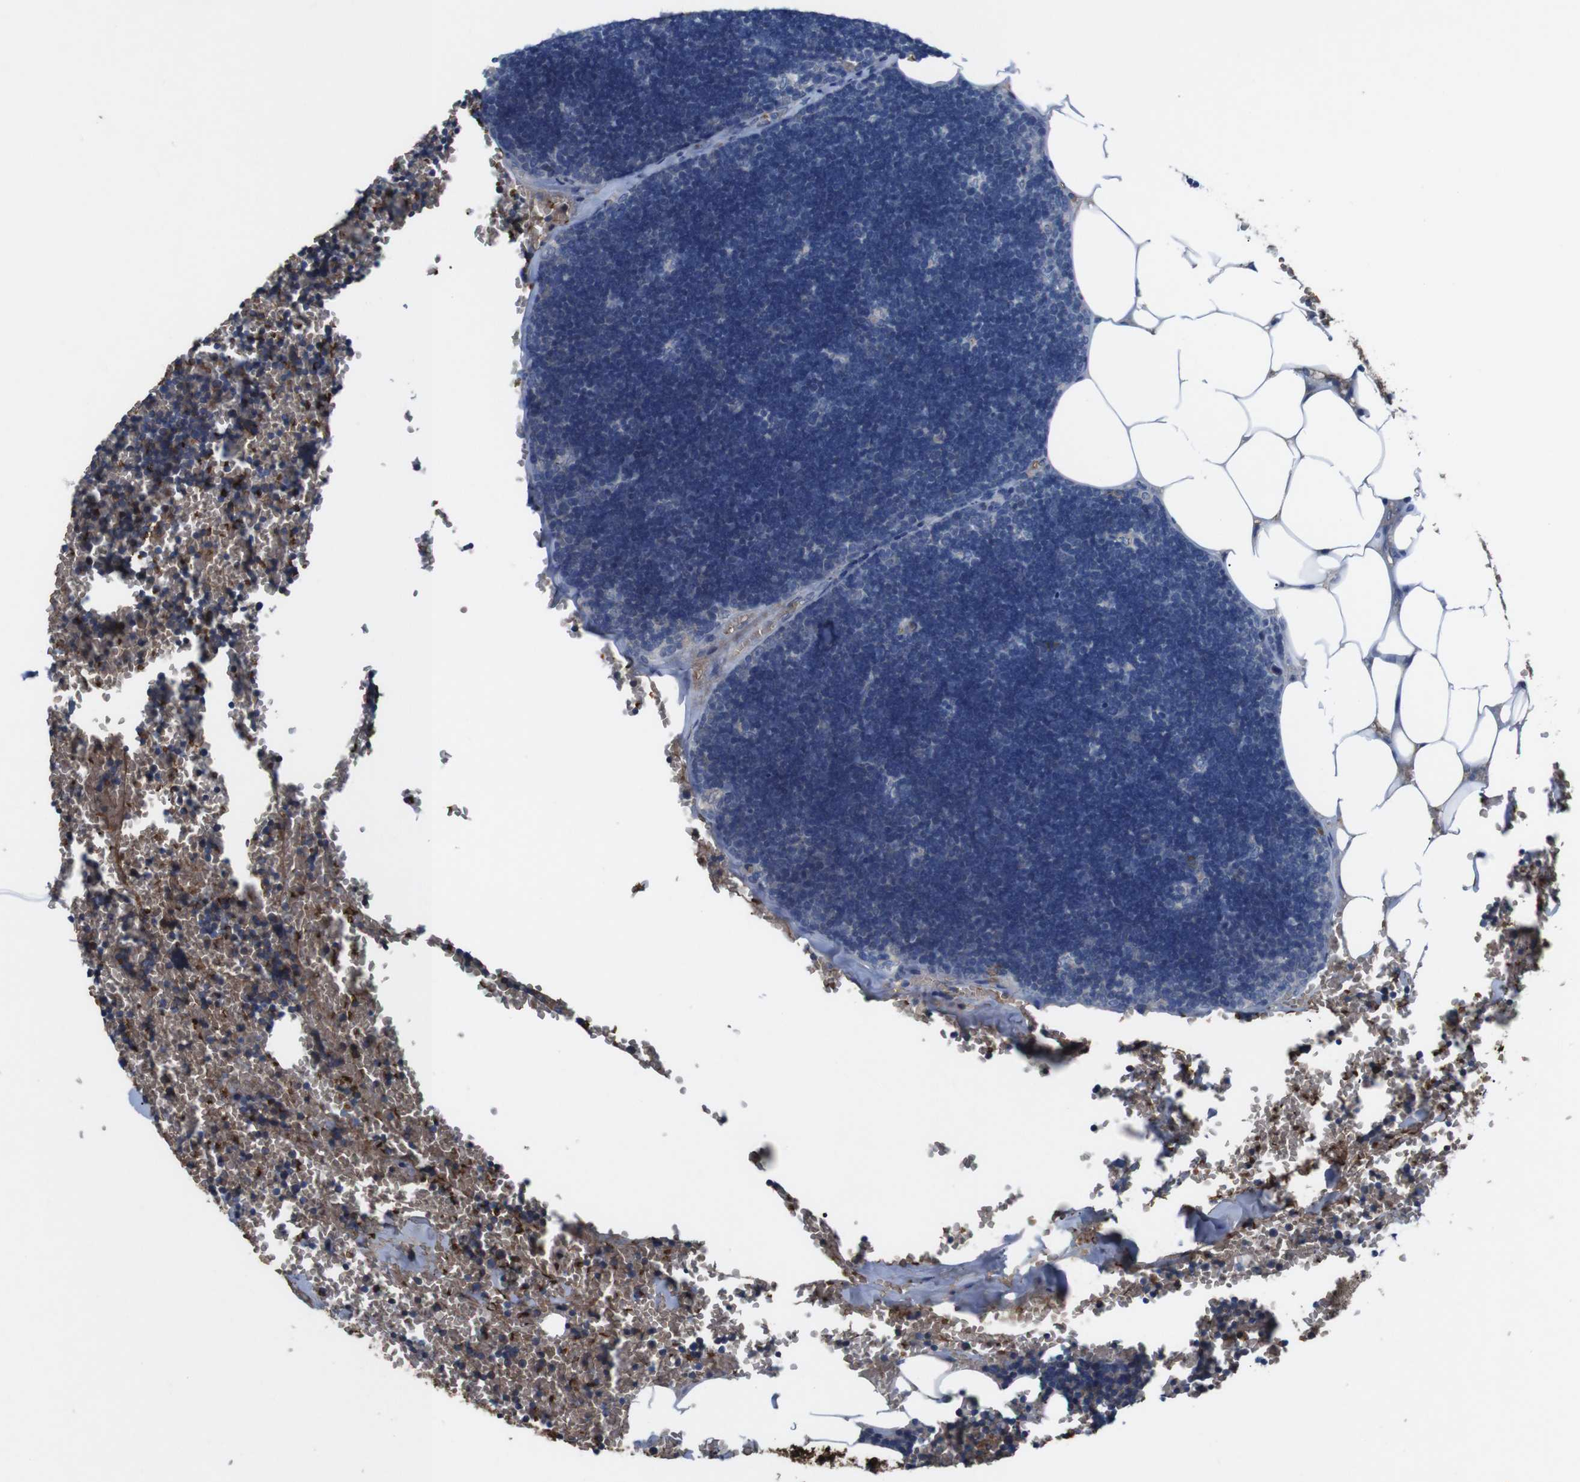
{"staining": {"intensity": "weak", "quantity": "25%-75%", "location": "cytoplasmic/membranous"}, "tissue": "lymph node", "cell_type": "Germinal center cells", "image_type": "normal", "snomed": [{"axis": "morphology", "description": "Normal tissue, NOS"}, {"axis": "topography", "description": "Lymph node"}], "caption": "DAB (3,3'-diaminobenzidine) immunohistochemical staining of benign lymph node shows weak cytoplasmic/membranous protein staining in approximately 25%-75% of germinal center cells. The staining was performed using DAB, with brown indicating positive protein expression. Nuclei are stained blue with hematoxylin.", "gene": "SPTB", "patient": {"sex": "male", "age": 33}}